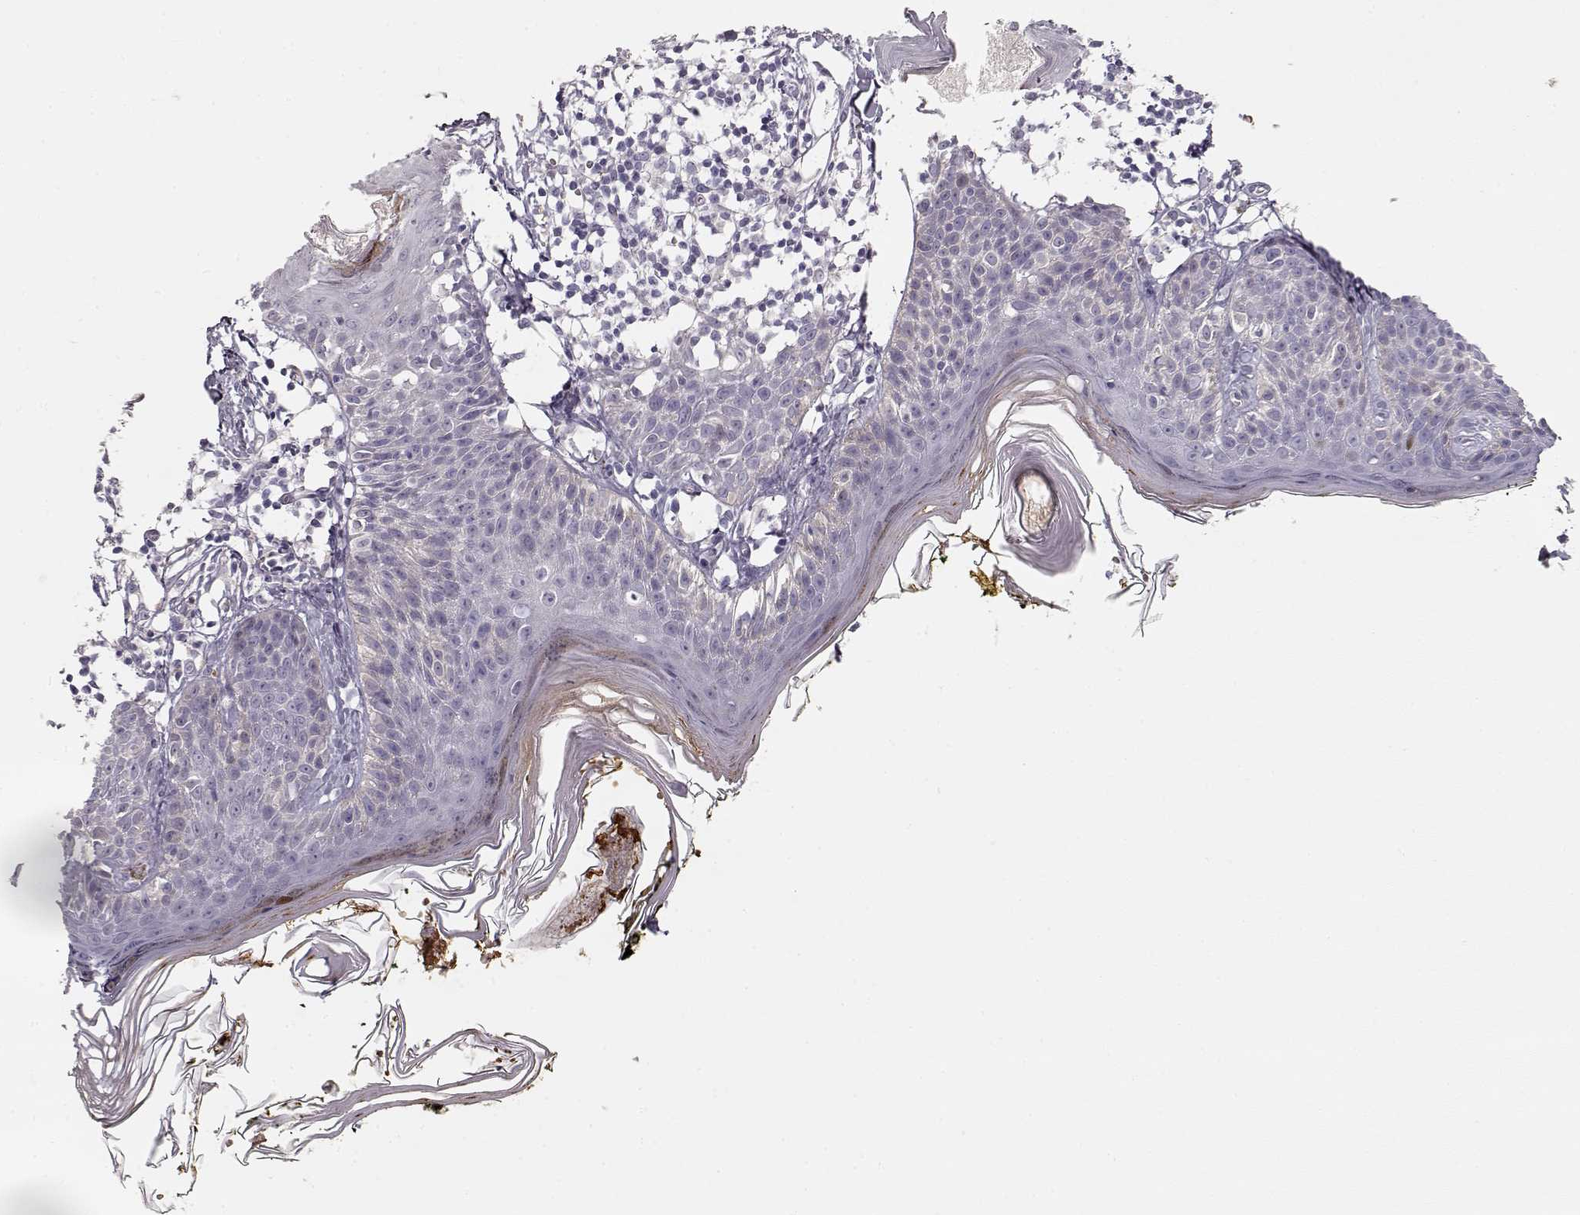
{"staining": {"intensity": "negative", "quantity": "none", "location": "none"}, "tissue": "skin", "cell_type": "Fibroblasts", "image_type": "normal", "snomed": [{"axis": "morphology", "description": "Normal tissue, NOS"}, {"axis": "topography", "description": "Skin"}], "caption": "High magnification brightfield microscopy of benign skin stained with DAB (3,3'-diaminobenzidine) (brown) and counterstained with hematoxylin (blue): fibroblasts show no significant staining. (DAB IHC visualized using brightfield microscopy, high magnification).", "gene": "TTC26", "patient": {"sex": "male", "age": 76}}